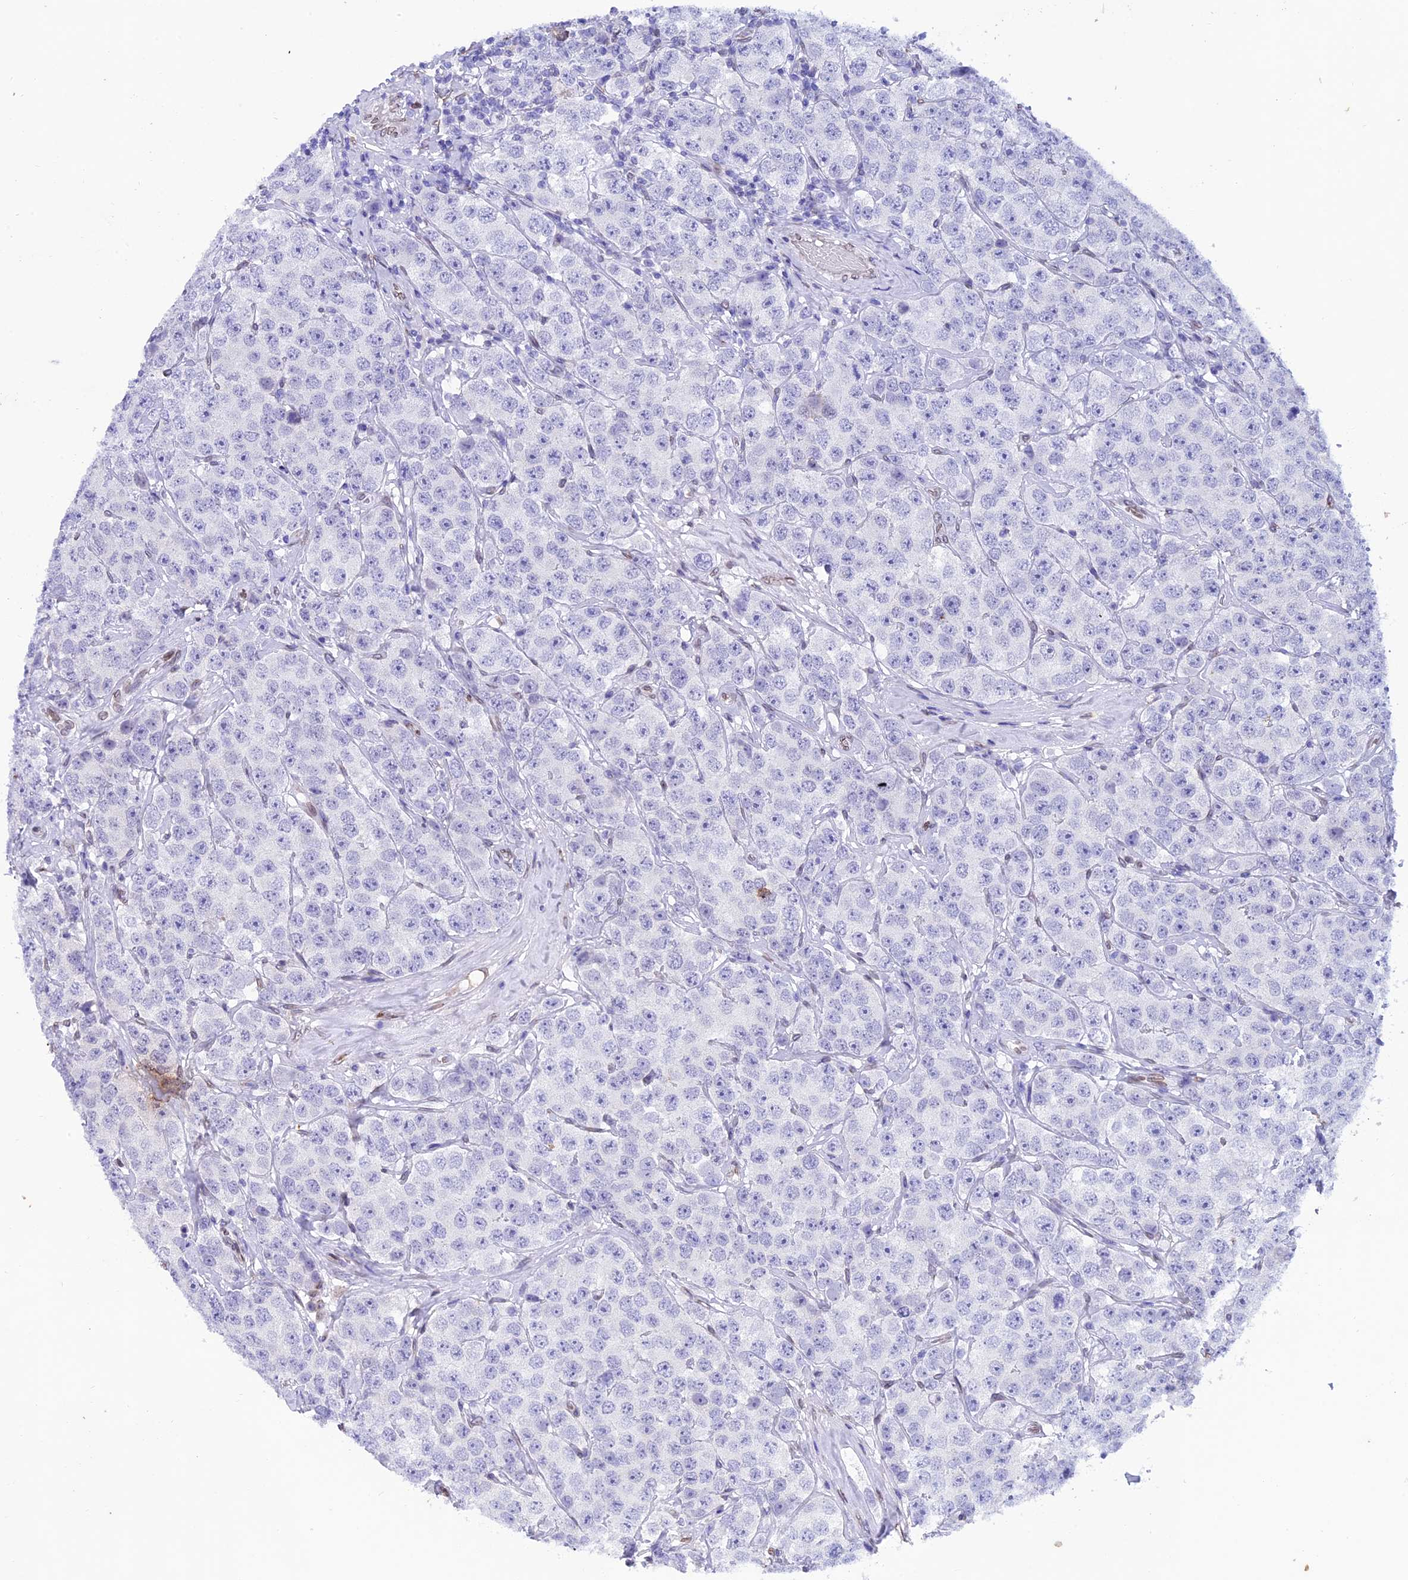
{"staining": {"intensity": "negative", "quantity": "none", "location": "none"}, "tissue": "testis cancer", "cell_type": "Tumor cells", "image_type": "cancer", "snomed": [{"axis": "morphology", "description": "Seminoma, NOS"}, {"axis": "topography", "description": "Testis"}], "caption": "DAB (3,3'-diaminobenzidine) immunohistochemical staining of human testis cancer (seminoma) displays no significant expression in tumor cells.", "gene": "TMPRSS7", "patient": {"sex": "male", "age": 28}}